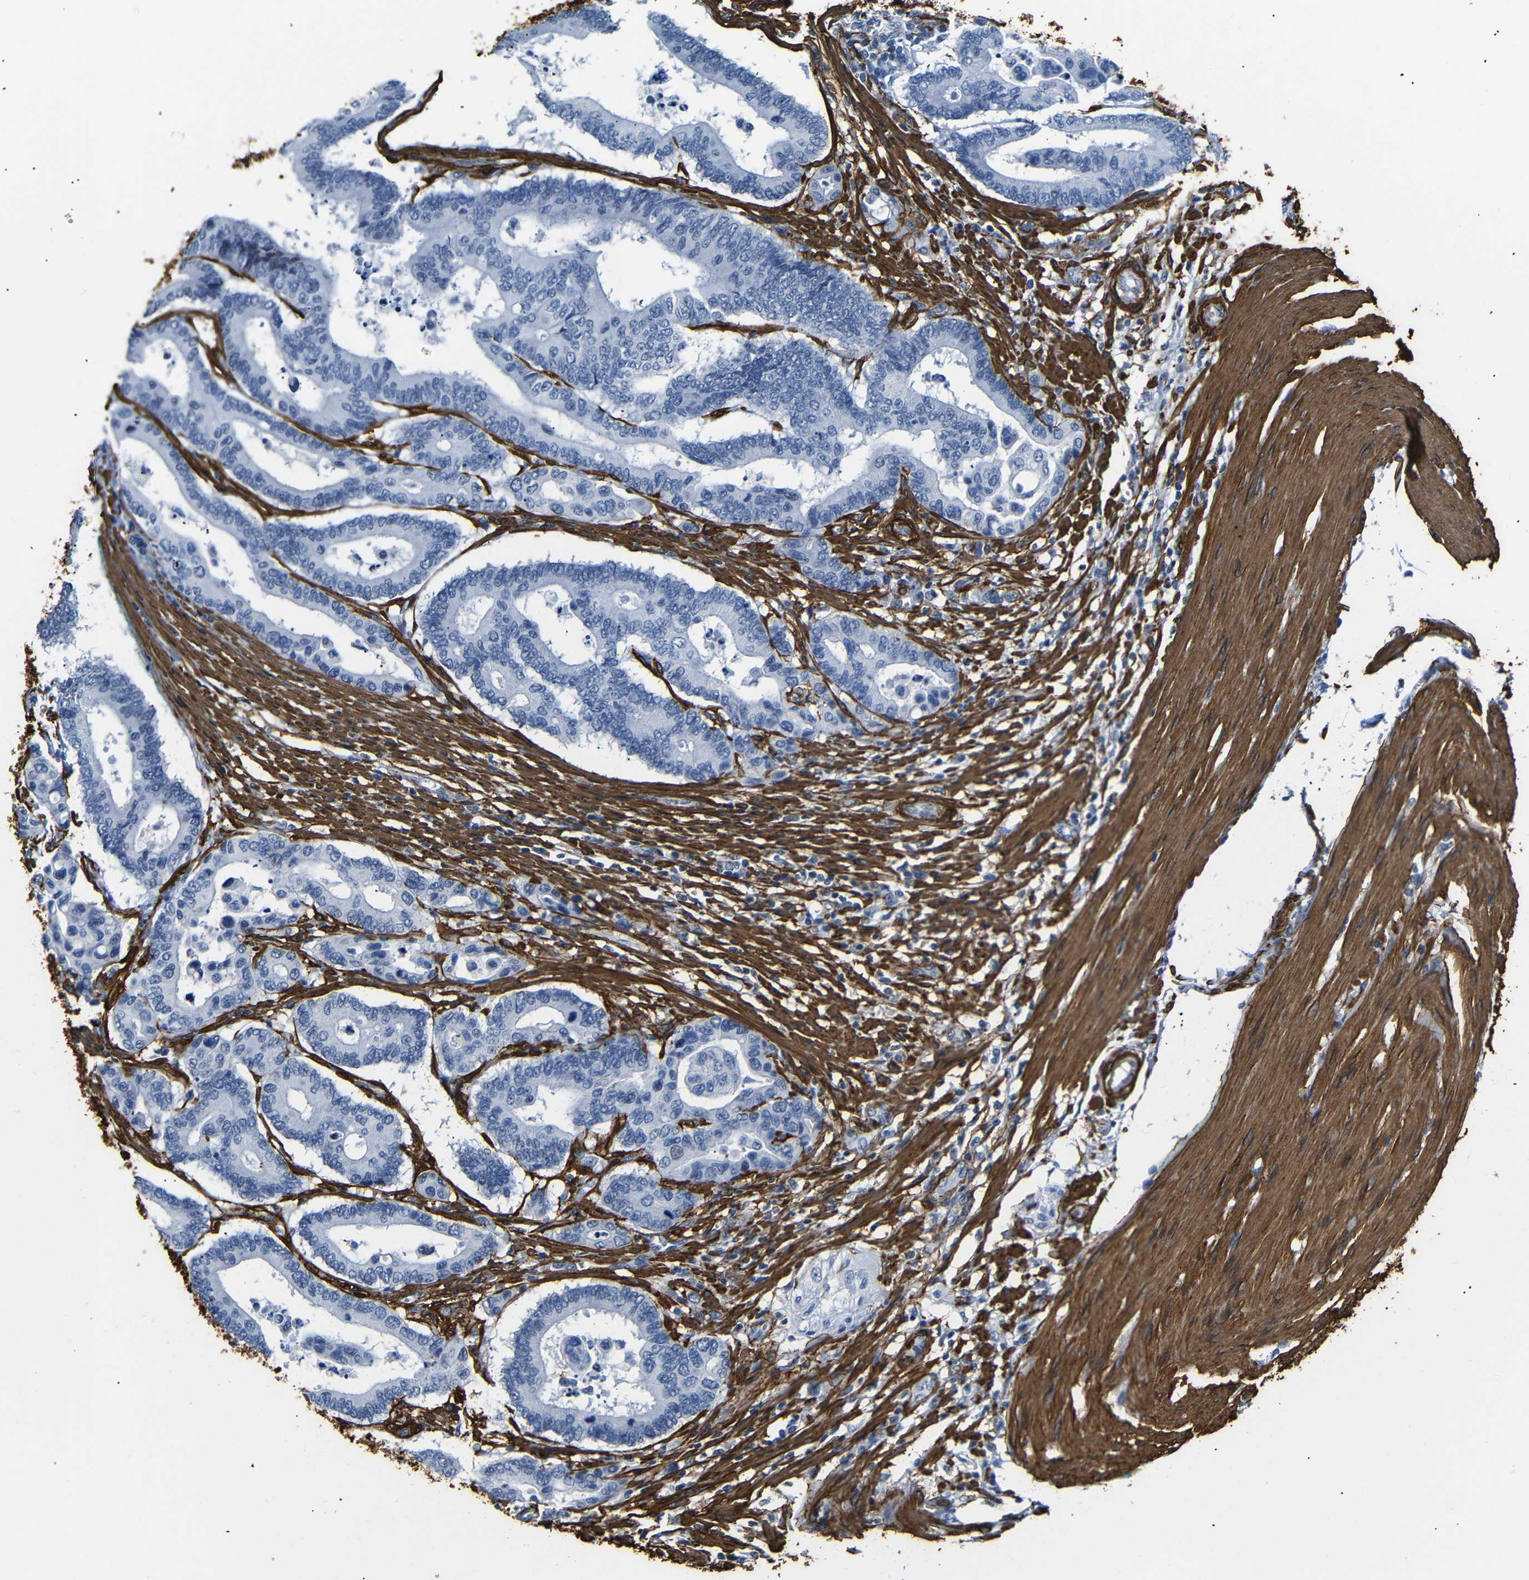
{"staining": {"intensity": "negative", "quantity": "none", "location": "none"}, "tissue": "colorectal cancer", "cell_type": "Tumor cells", "image_type": "cancer", "snomed": [{"axis": "morphology", "description": "Normal tissue, NOS"}, {"axis": "morphology", "description": "Adenocarcinoma, NOS"}, {"axis": "topography", "description": "Colon"}], "caption": "Immunohistochemistry (IHC) photomicrograph of neoplastic tissue: adenocarcinoma (colorectal) stained with DAB (3,3'-diaminobenzidine) reveals no significant protein expression in tumor cells.", "gene": "ACTA2", "patient": {"sex": "male", "age": 82}}